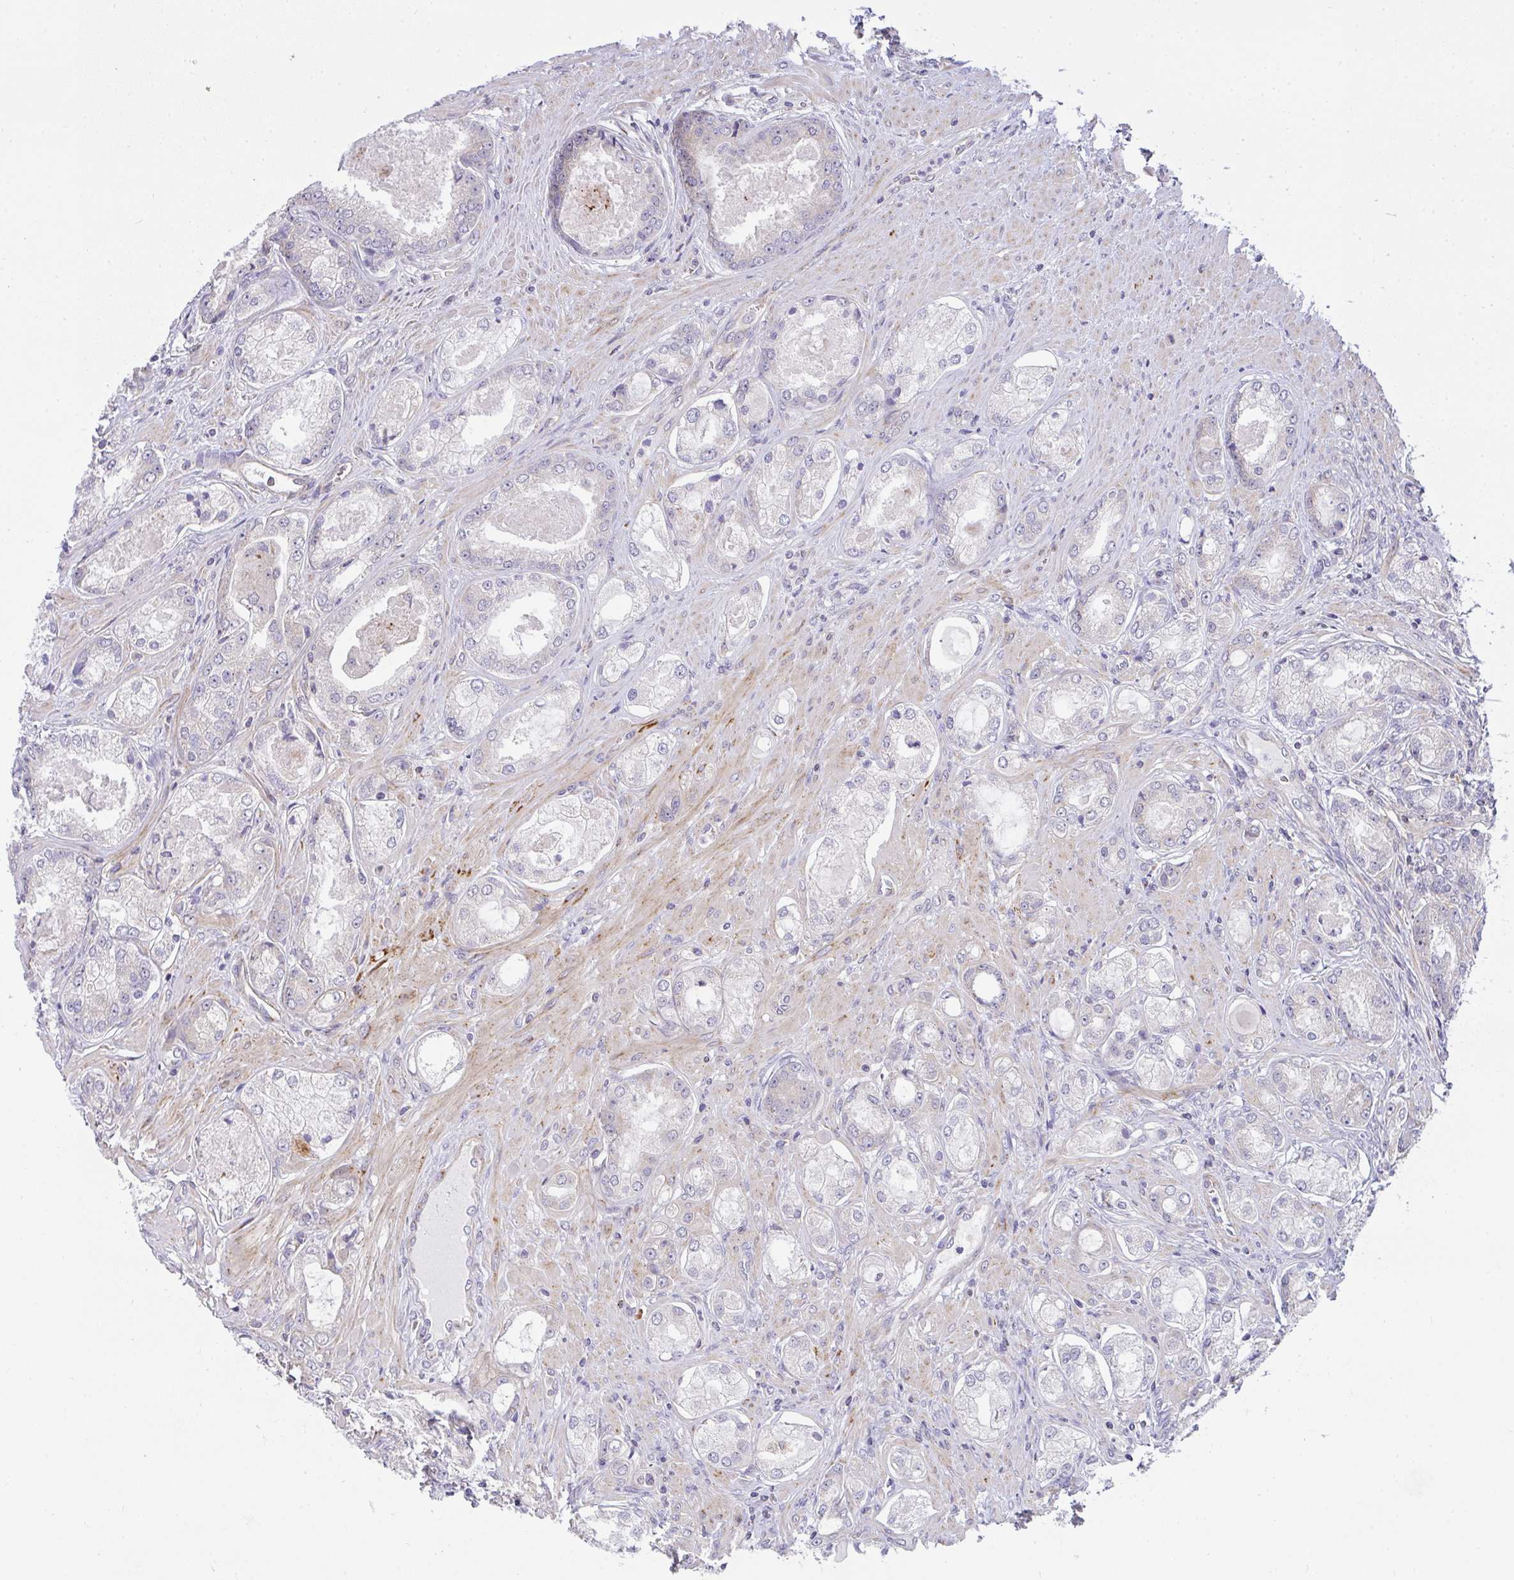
{"staining": {"intensity": "negative", "quantity": "none", "location": "none"}, "tissue": "prostate cancer", "cell_type": "Tumor cells", "image_type": "cancer", "snomed": [{"axis": "morphology", "description": "Adenocarcinoma, Low grade"}, {"axis": "topography", "description": "Prostate"}], "caption": "Immunohistochemistry (IHC) histopathology image of neoplastic tissue: prostate cancer (low-grade adenocarcinoma) stained with DAB (3,3'-diaminobenzidine) demonstrates no significant protein positivity in tumor cells.", "gene": "SRRM4", "patient": {"sex": "male", "age": 68}}